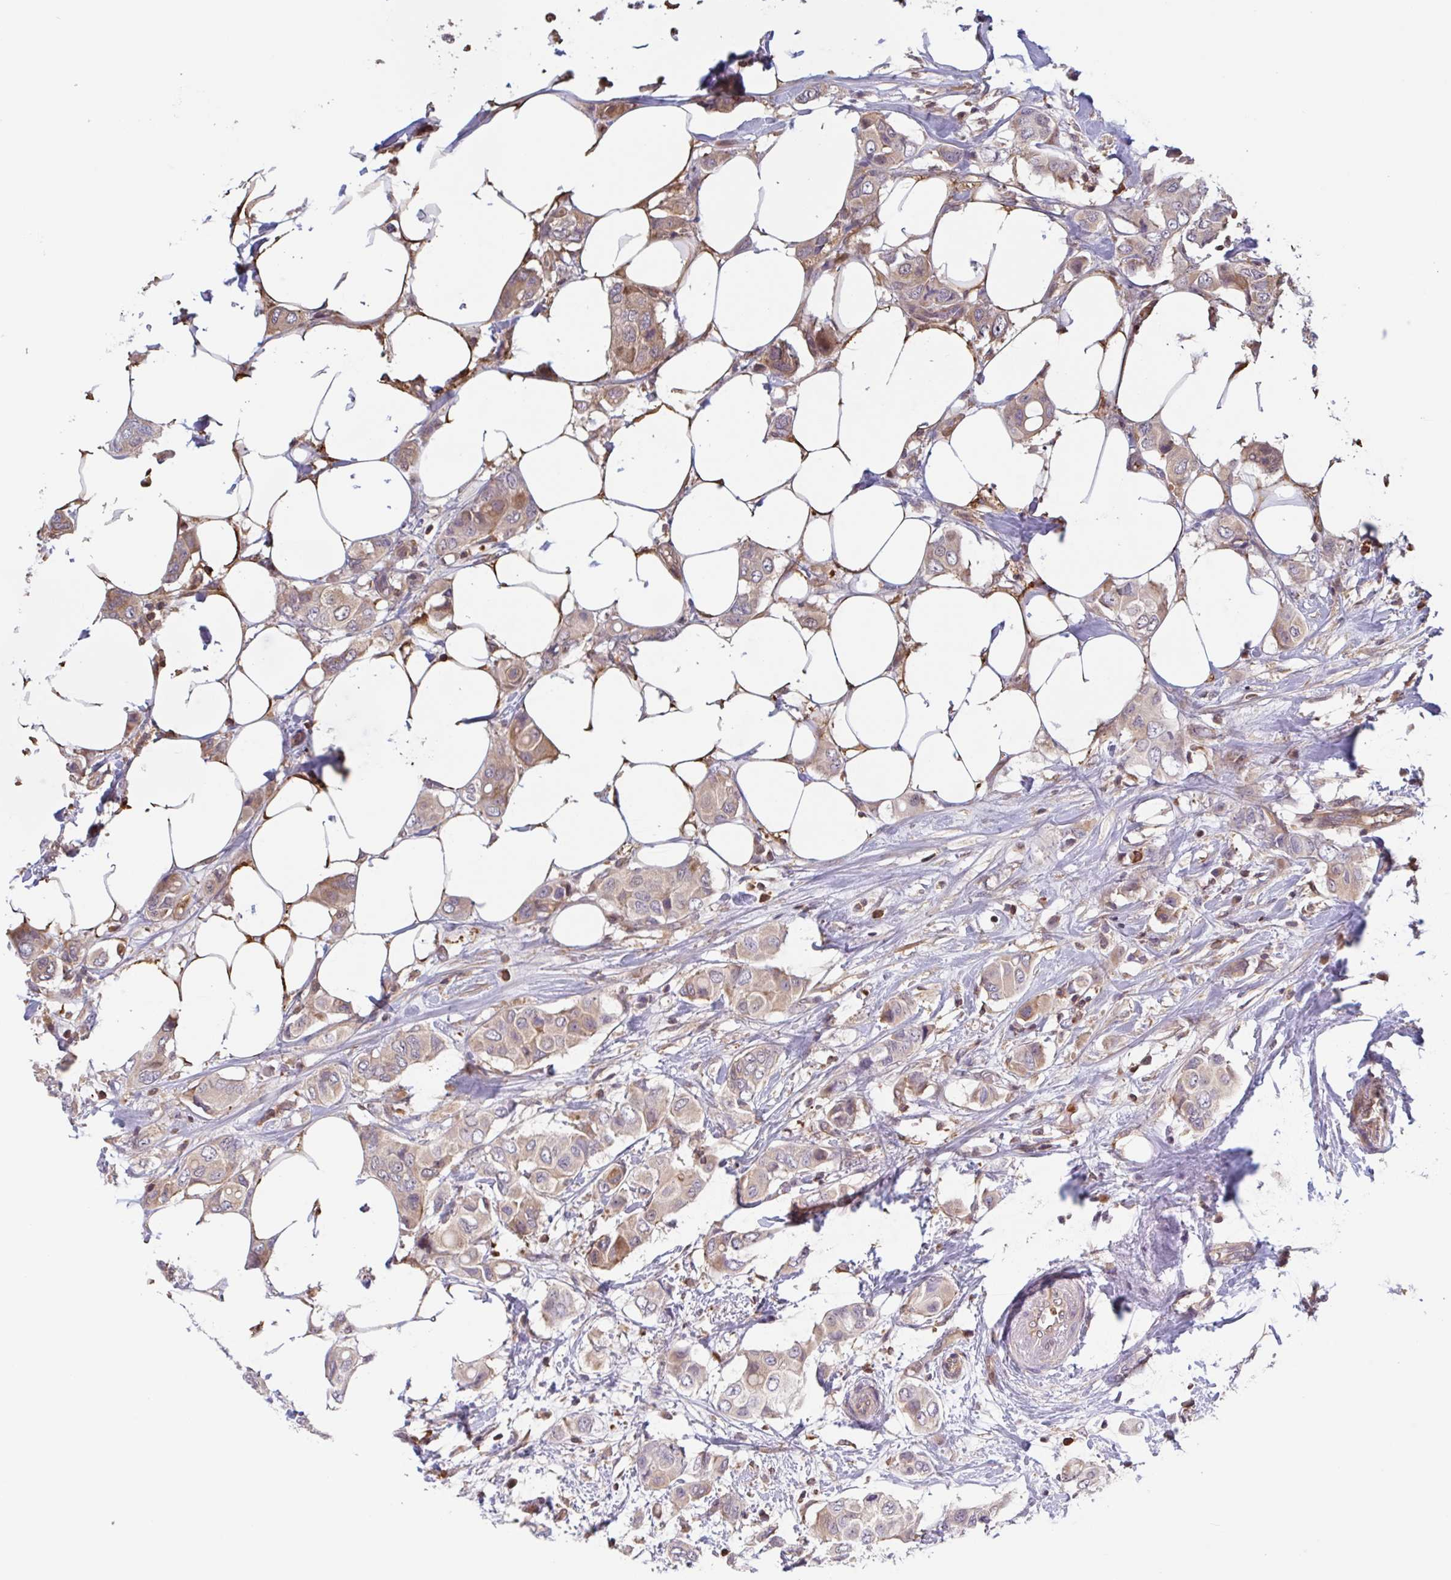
{"staining": {"intensity": "weak", "quantity": "25%-75%", "location": "cytoplasmic/membranous"}, "tissue": "breast cancer", "cell_type": "Tumor cells", "image_type": "cancer", "snomed": [{"axis": "morphology", "description": "Lobular carcinoma"}, {"axis": "topography", "description": "Breast"}], "caption": "Immunohistochemical staining of human breast cancer (lobular carcinoma) exhibits low levels of weak cytoplasmic/membranous staining in approximately 25%-75% of tumor cells. (Brightfield microscopy of DAB IHC at high magnification).", "gene": "OTOP2", "patient": {"sex": "female", "age": 51}}